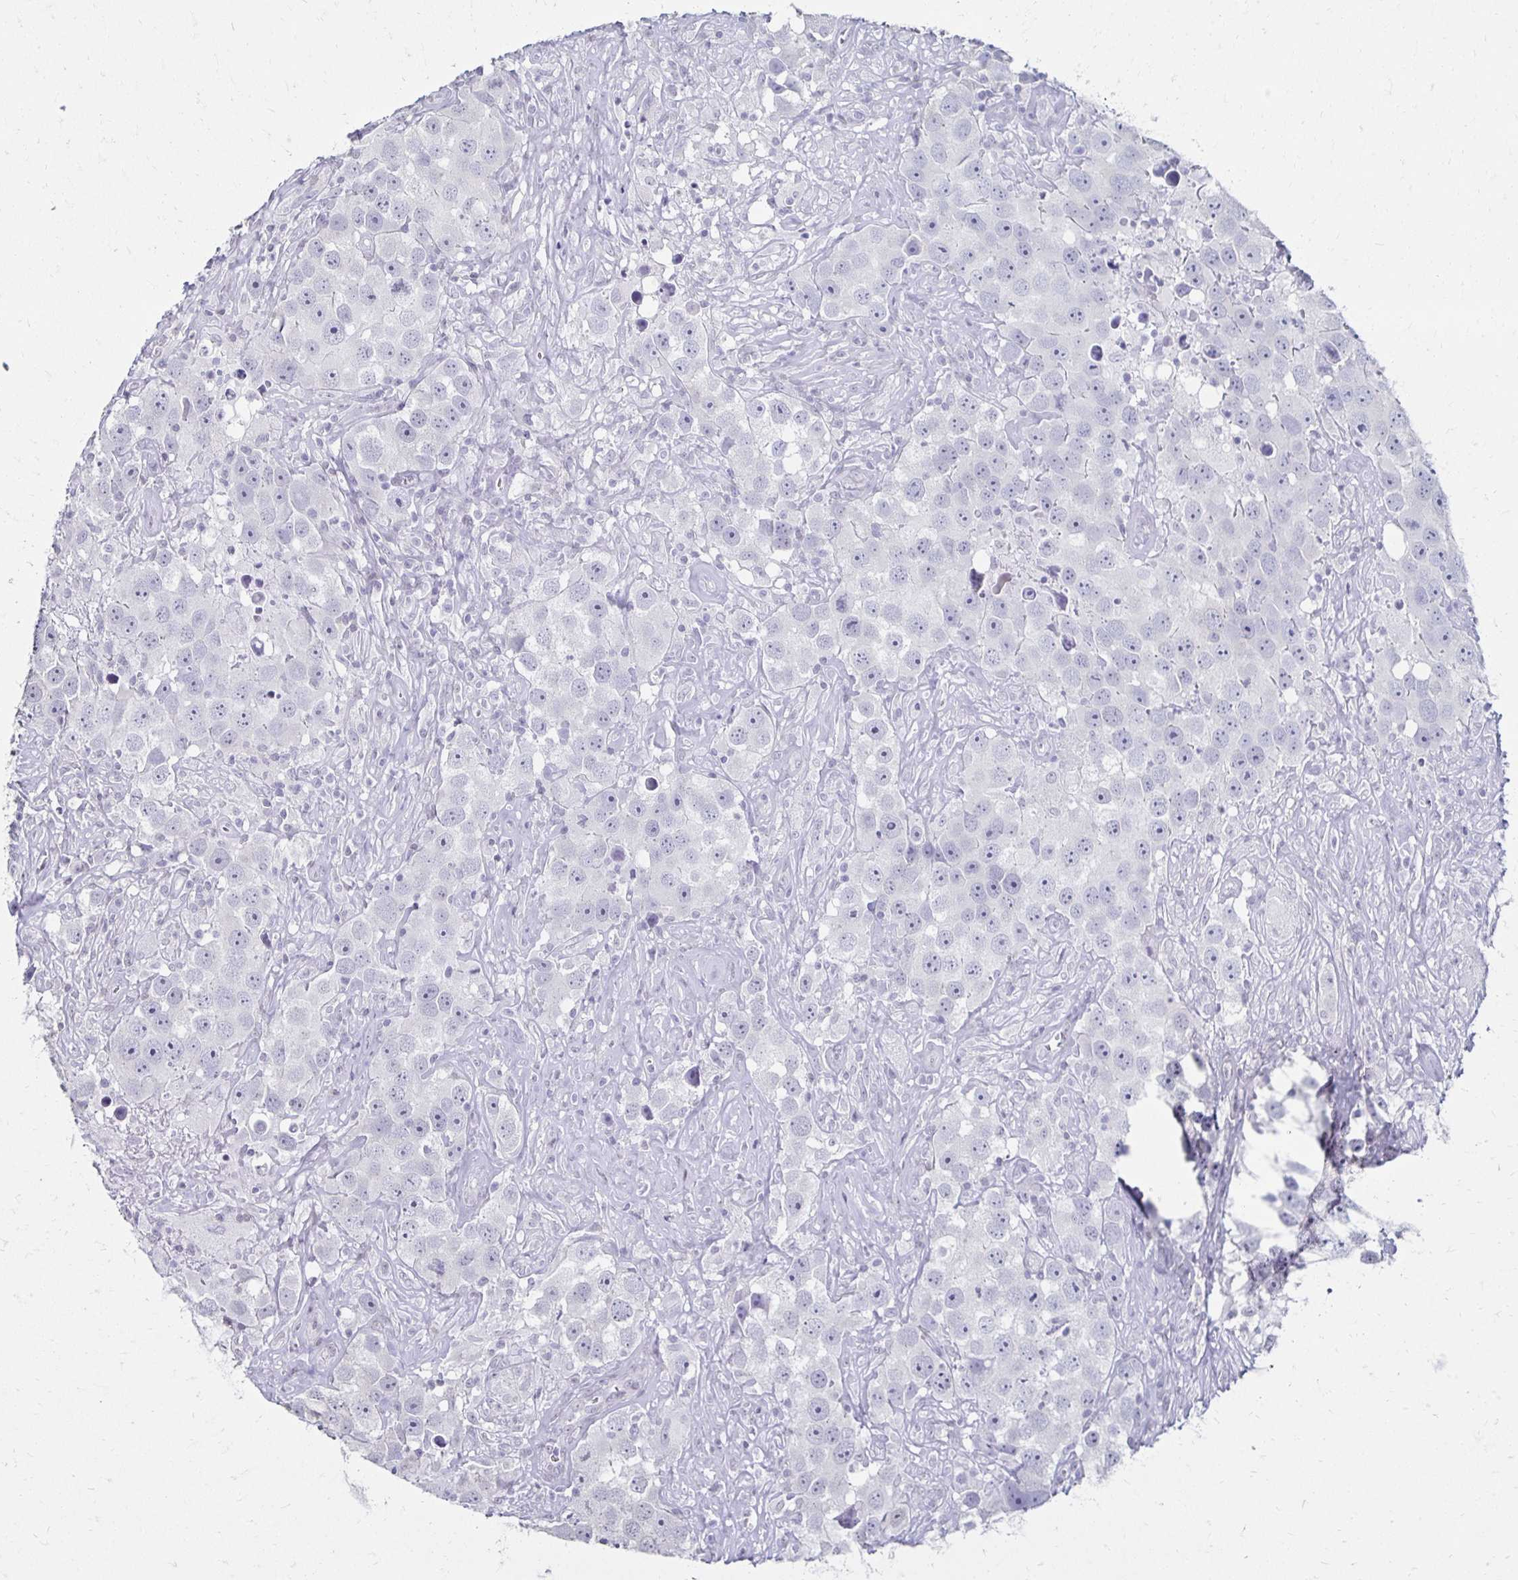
{"staining": {"intensity": "negative", "quantity": "none", "location": "none"}, "tissue": "testis cancer", "cell_type": "Tumor cells", "image_type": "cancer", "snomed": [{"axis": "morphology", "description": "Seminoma, NOS"}, {"axis": "topography", "description": "Testis"}], "caption": "High magnification brightfield microscopy of testis cancer (seminoma) stained with DAB (brown) and counterstained with hematoxylin (blue): tumor cells show no significant positivity.", "gene": "TOMM34", "patient": {"sex": "male", "age": 49}}